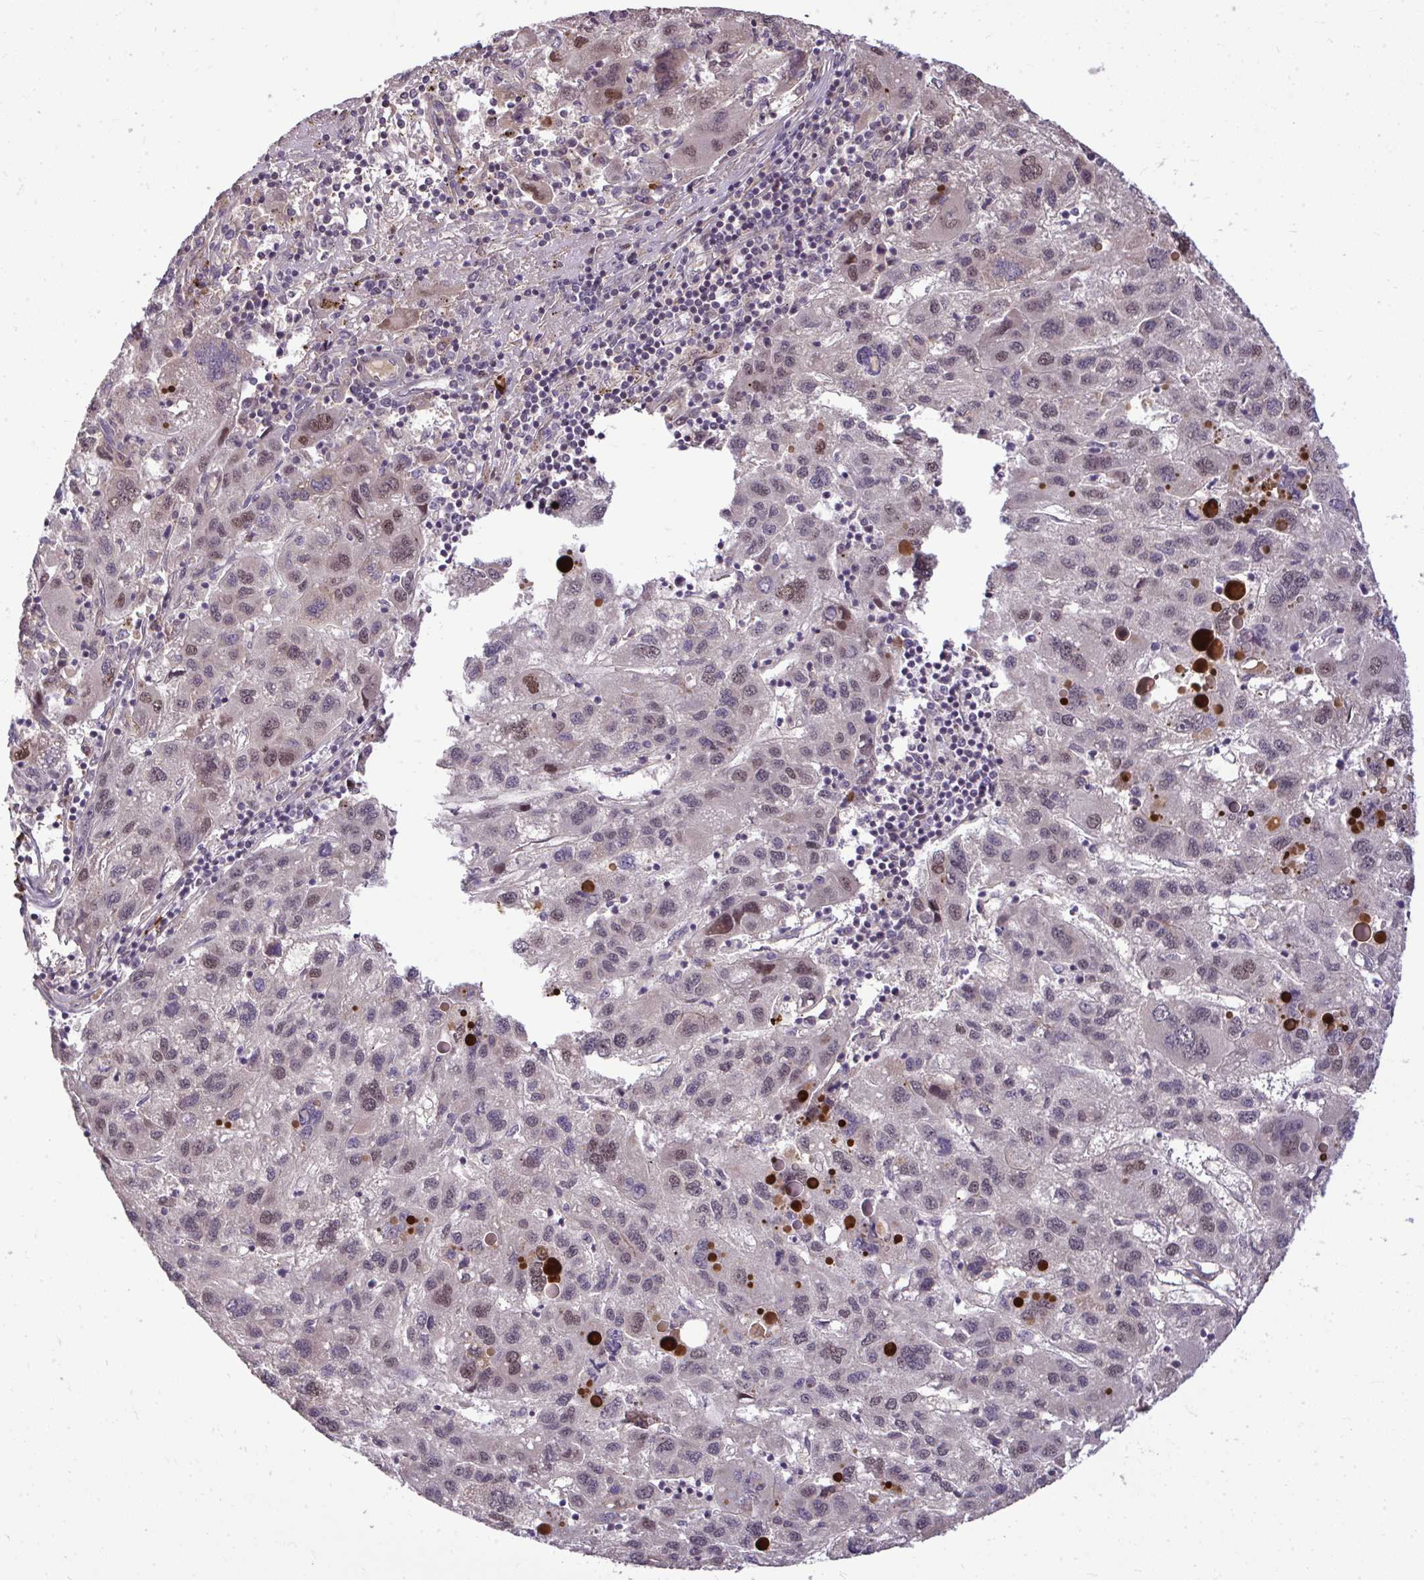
{"staining": {"intensity": "moderate", "quantity": "25%-75%", "location": "nuclear"}, "tissue": "liver cancer", "cell_type": "Tumor cells", "image_type": "cancer", "snomed": [{"axis": "morphology", "description": "Carcinoma, Hepatocellular, NOS"}, {"axis": "topography", "description": "Liver"}], "caption": "Immunohistochemistry photomicrograph of neoplastic tissue: human liver cancer stained using immunohistochemistry reveals medium levels of moderate protein expression localized specifically in the nuclear of tumor cells, appearing as a nuclear brown color.", "gene": "ZSCAN9", "patient": {"sex": "female", "age": 77}}